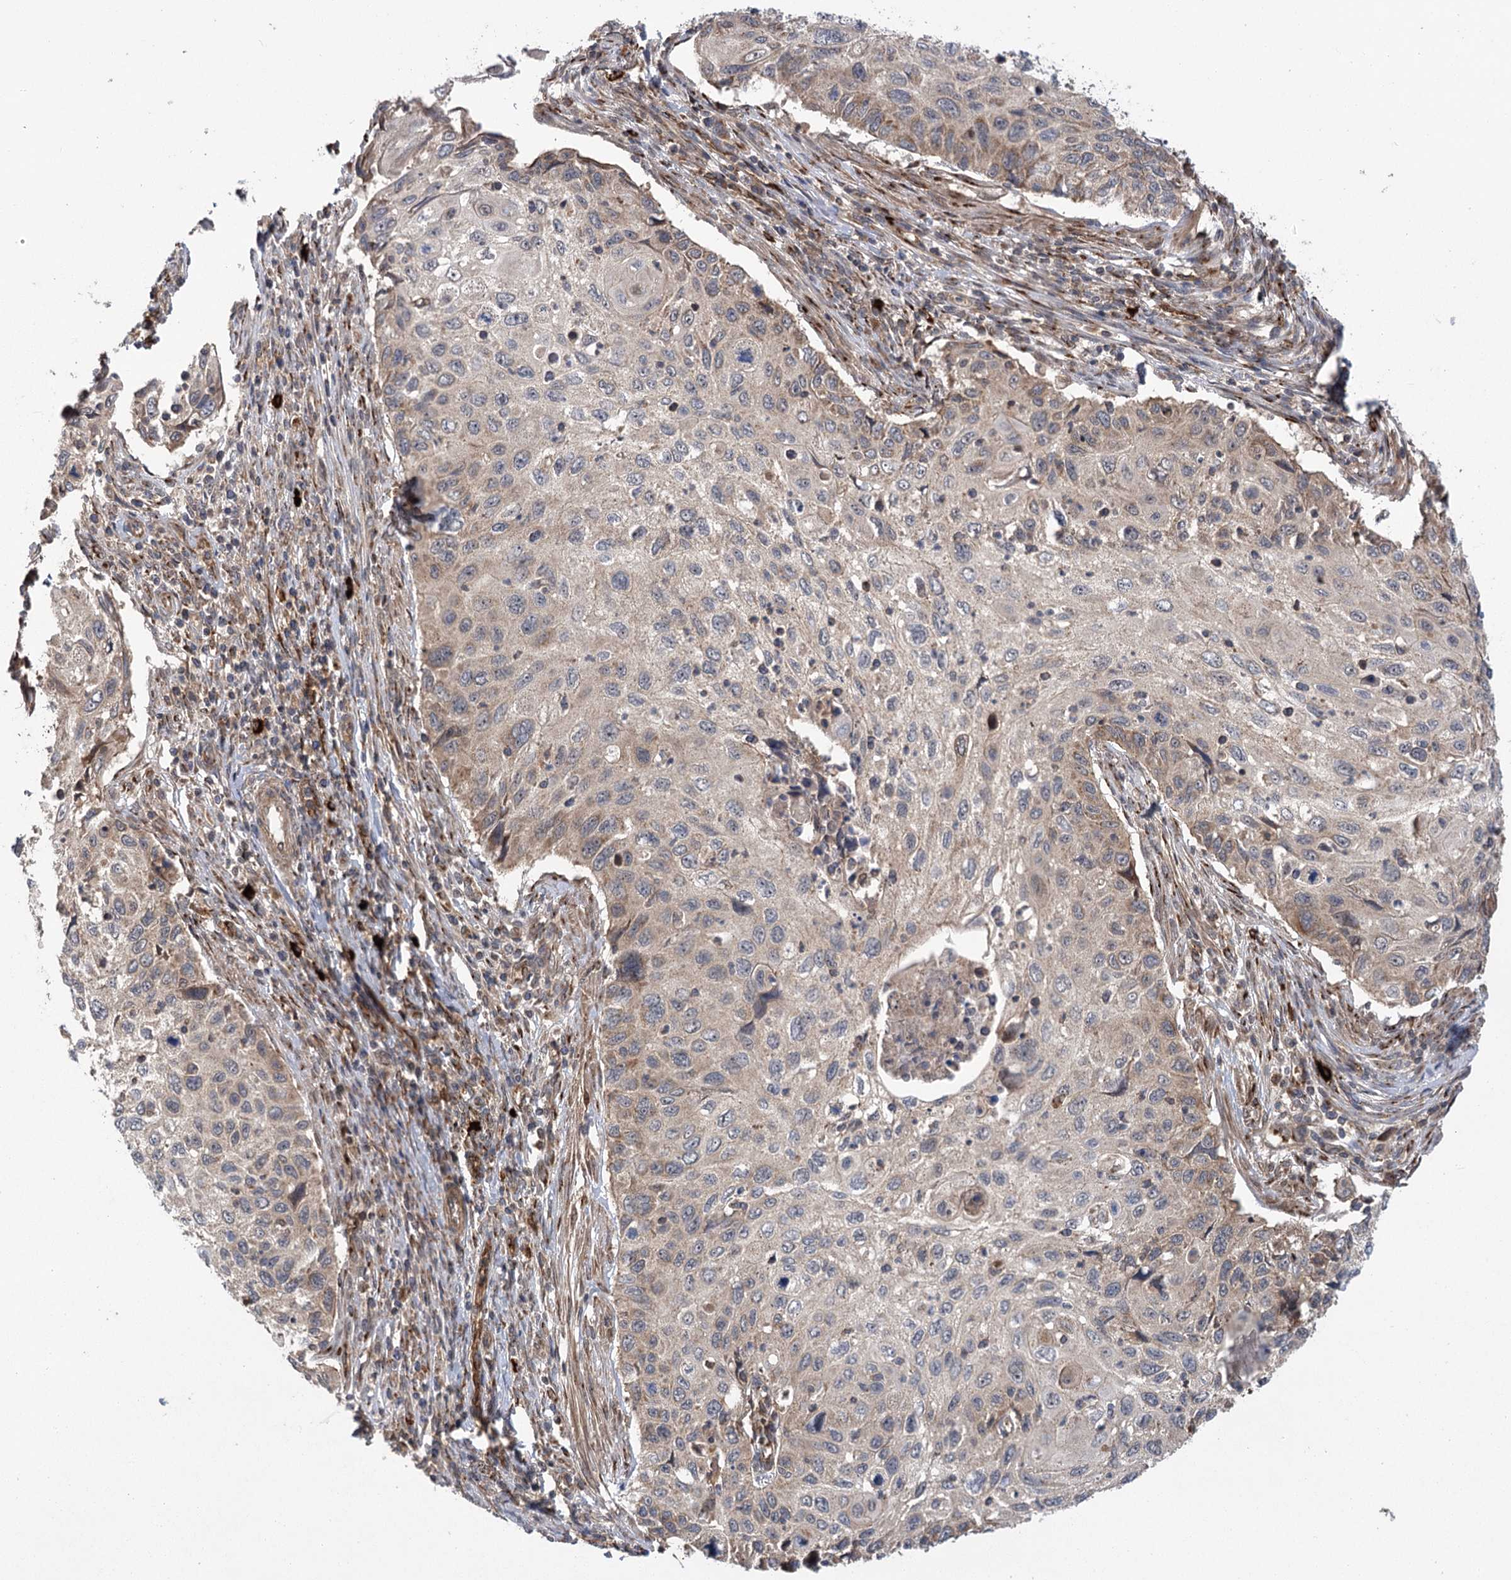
{"staining": {"intensity": "moderate", "quantity": "<25%", "location": "cytoplasmic/membranous"}, "tissue": "cervical cancer", "cell_type": "Tumor cells", "image_type": "cancer", "snomed": [{"axis": "morphology", "description": "Squamous cell carcinoma, NOS"}, {"axis": "topography", "description": "Cervix"}], "caption": "A brown stain highlights moderate cytoplasmic/membranous expression of a protein in human cervical cancer tumor cells. (Brightfield microscopy of DAB IHC at high magnification).", "gene": "CARD19", "patient": {"sex": "female", "age": 70}}